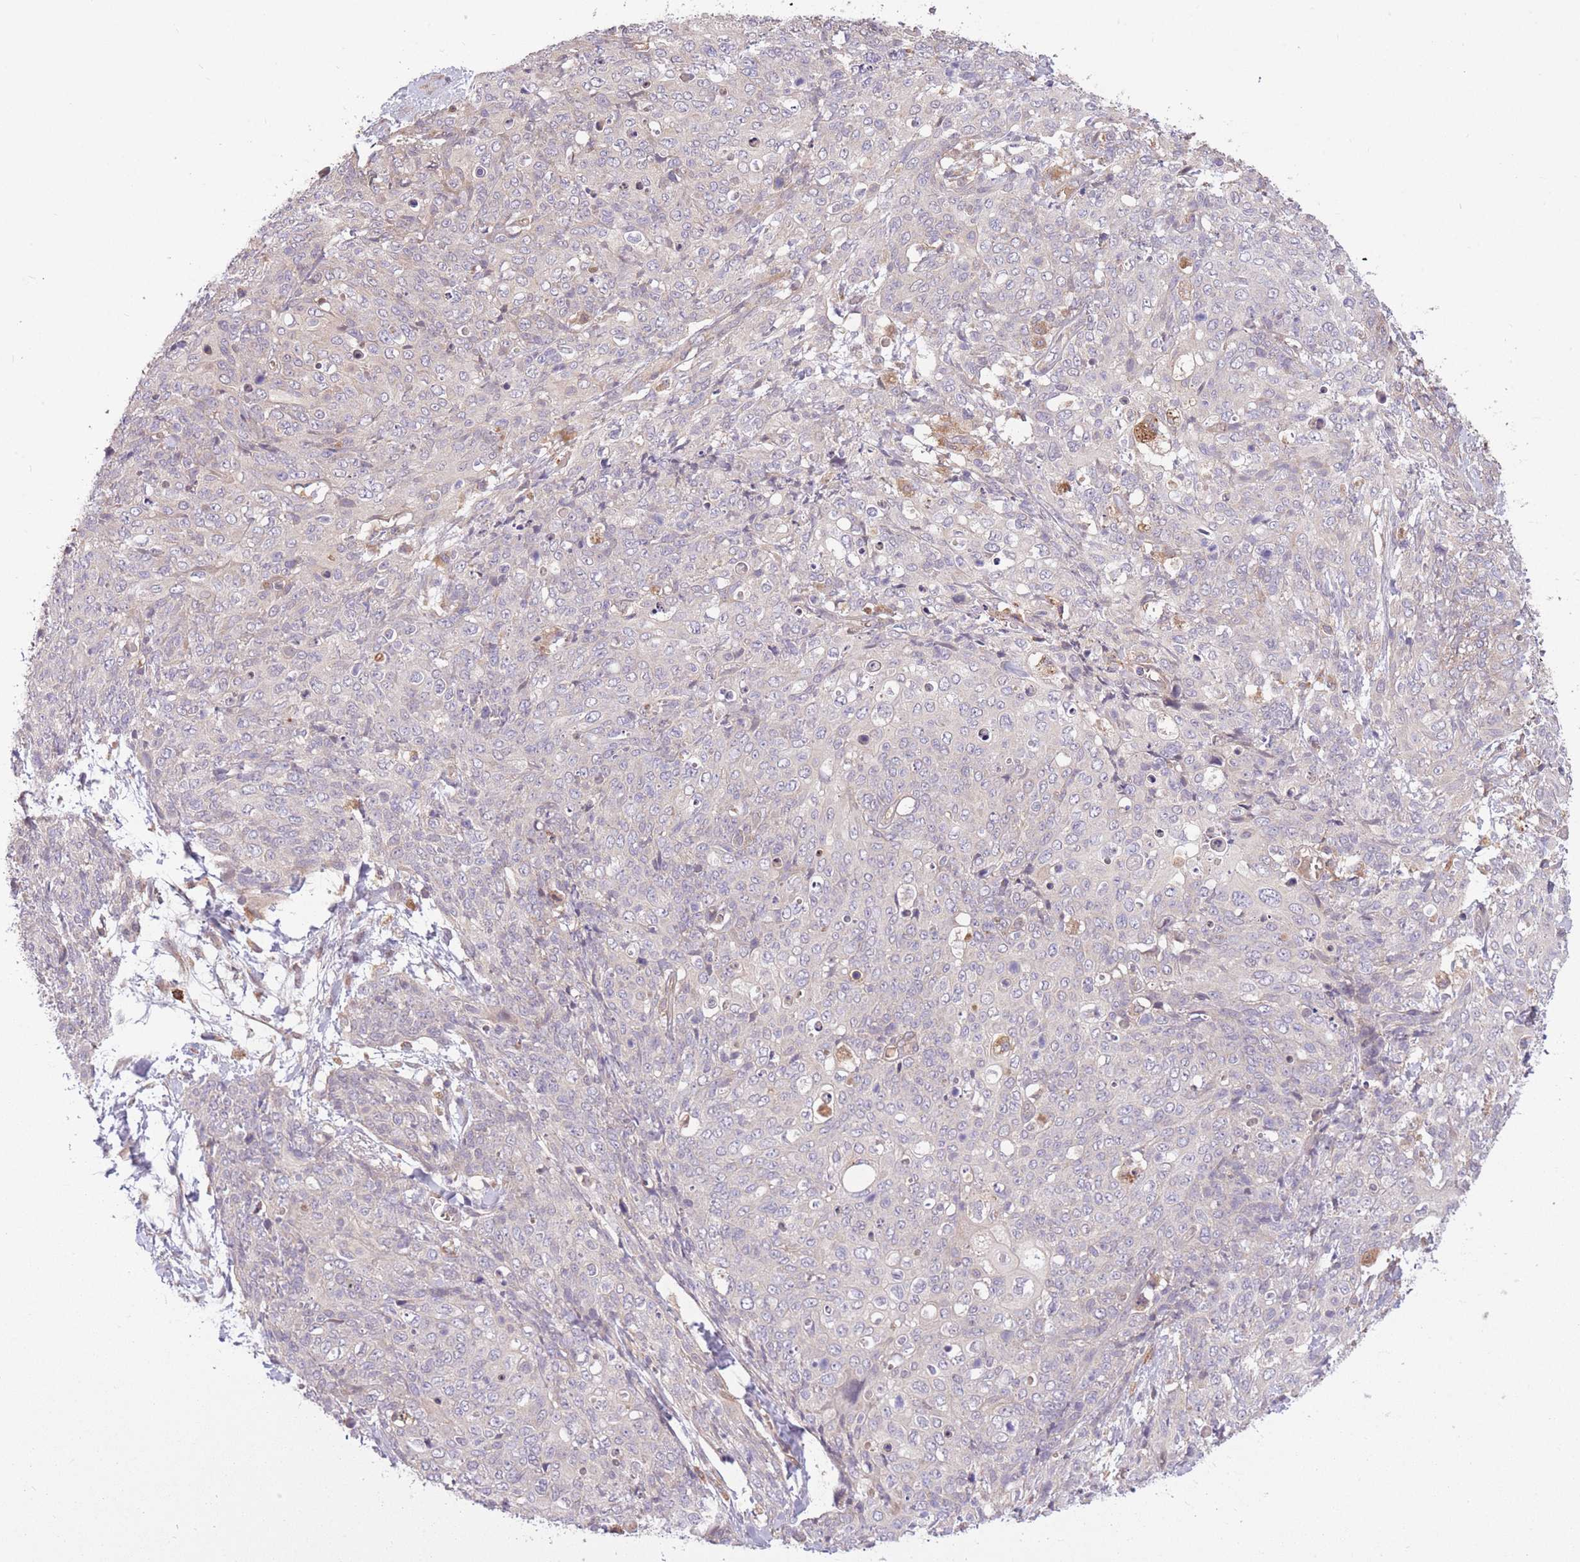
{"staining": {"intensity": "negative", "quantity": "none", "location": "none"}, "tissue": "skin cancer", "cell_type": "Tumor cells", "image_type": "cancer", "snomed": [{"axis": "morphology", "description": "Squamous cell carcinoma, NOS"}, {"axis": "topography", "description": "Skin"}, {"axis": "topography", "description": "Vulva"}], "caption": "A high-resolution photomicrograph shows immunohistochemistry (IHC) staining of skin squamous cell carcinoma, which exhibits no significant staining in tumor cells.", "gene": "POLR3F", "patient": {"sex": "female", "age": 85}}